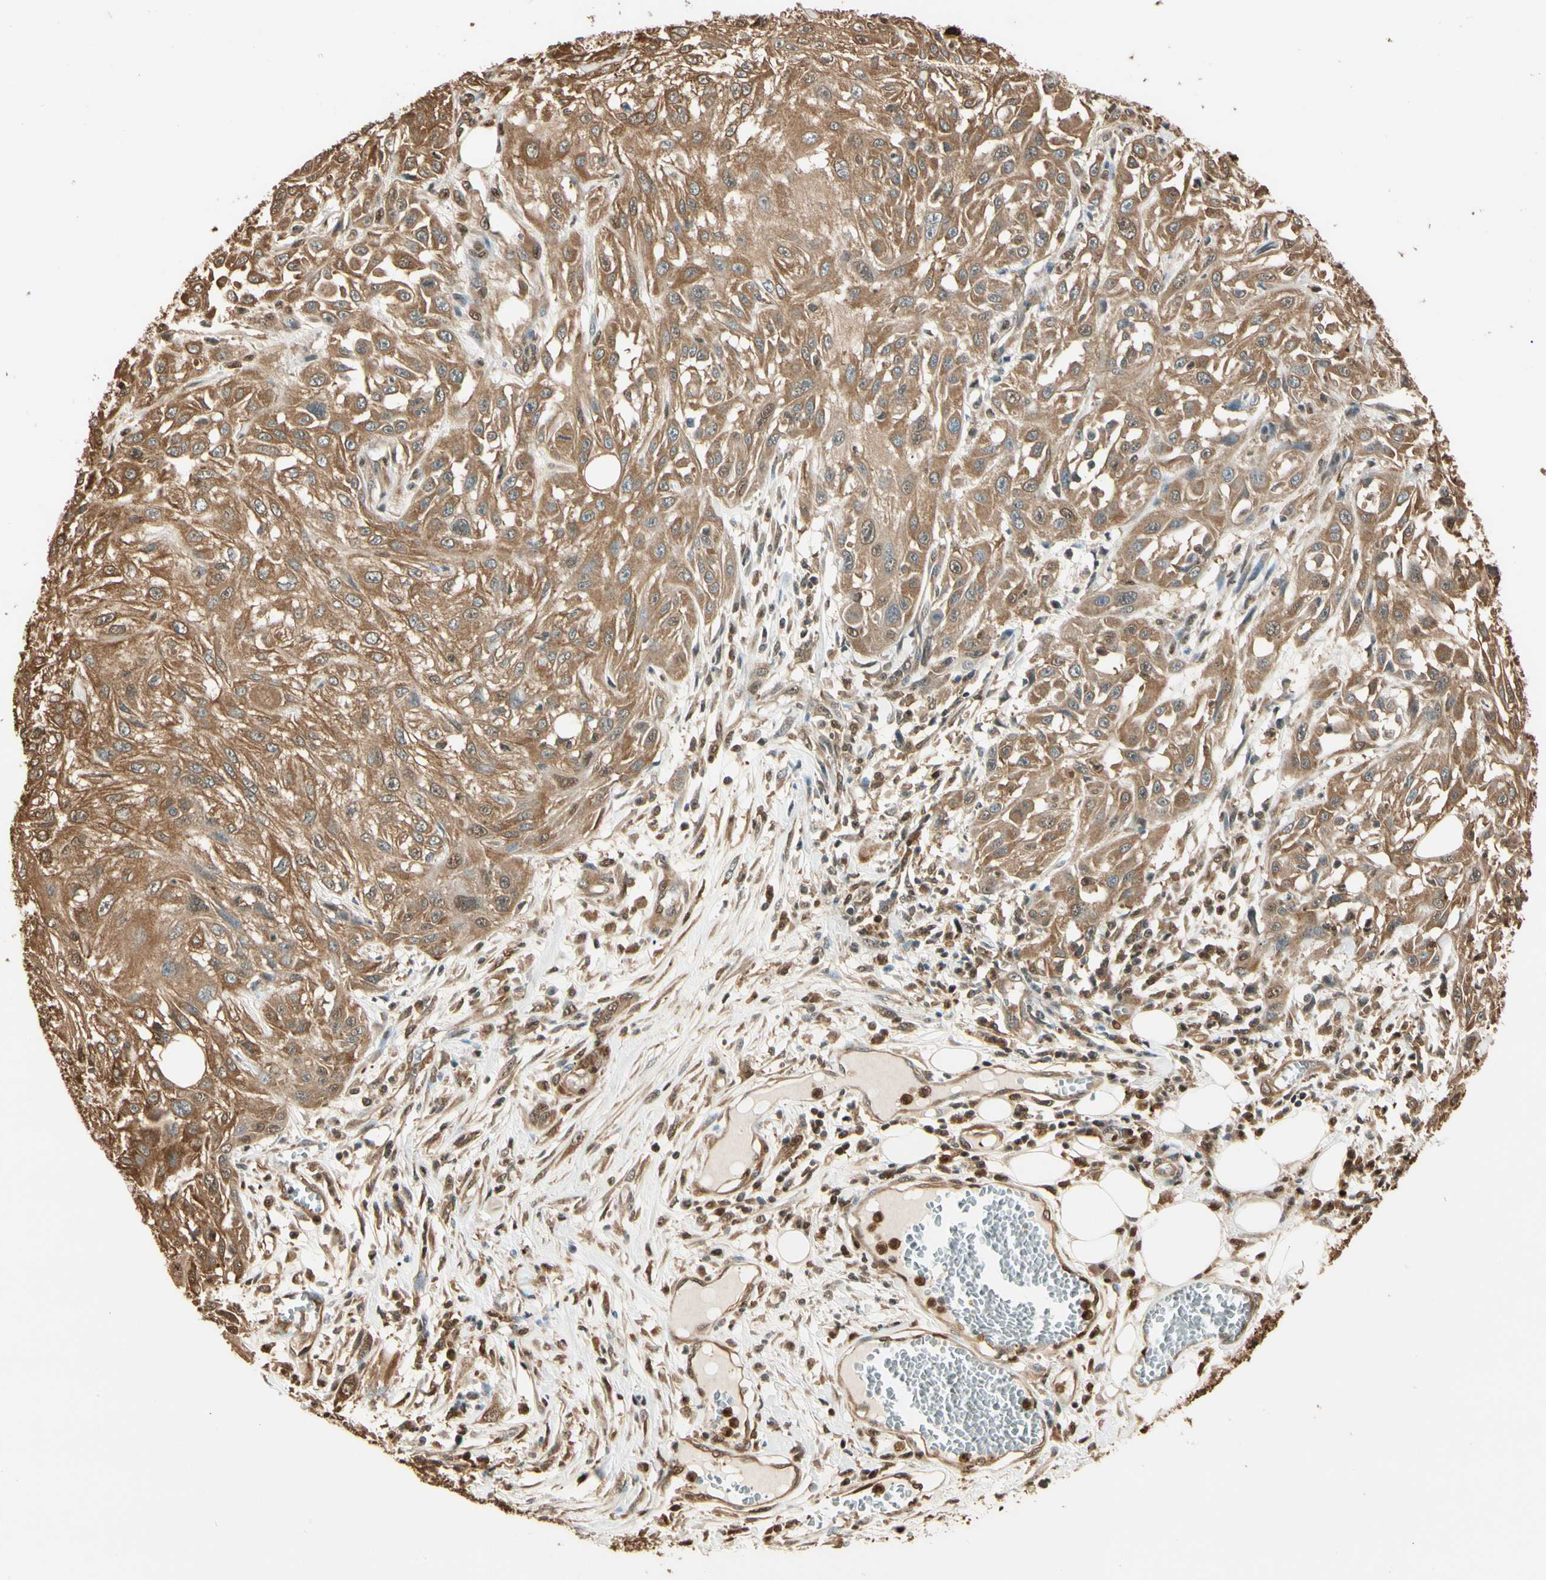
{"staining": {"intensity": "moderate", "quantity": ">75%", "location": "cytoplasmic/membranous"}, "tissue": "skin cancer", "cell_type": "Tumor cells", "image_type": "cancer", "snomed": [{"axis": "morphology", "description": "Squamous cell carcinoma, NOS"}, {"axis": "topography", "description": "Skin"}], "caption": "This histopathology image shows immunohistochemistry staining of skin cancer, with medium moderate cytoplasmic/membranous staining in approximately >75% of tumor cells.", "gene": "PNCK", "patient": {"sex": "male", "age": 75}}